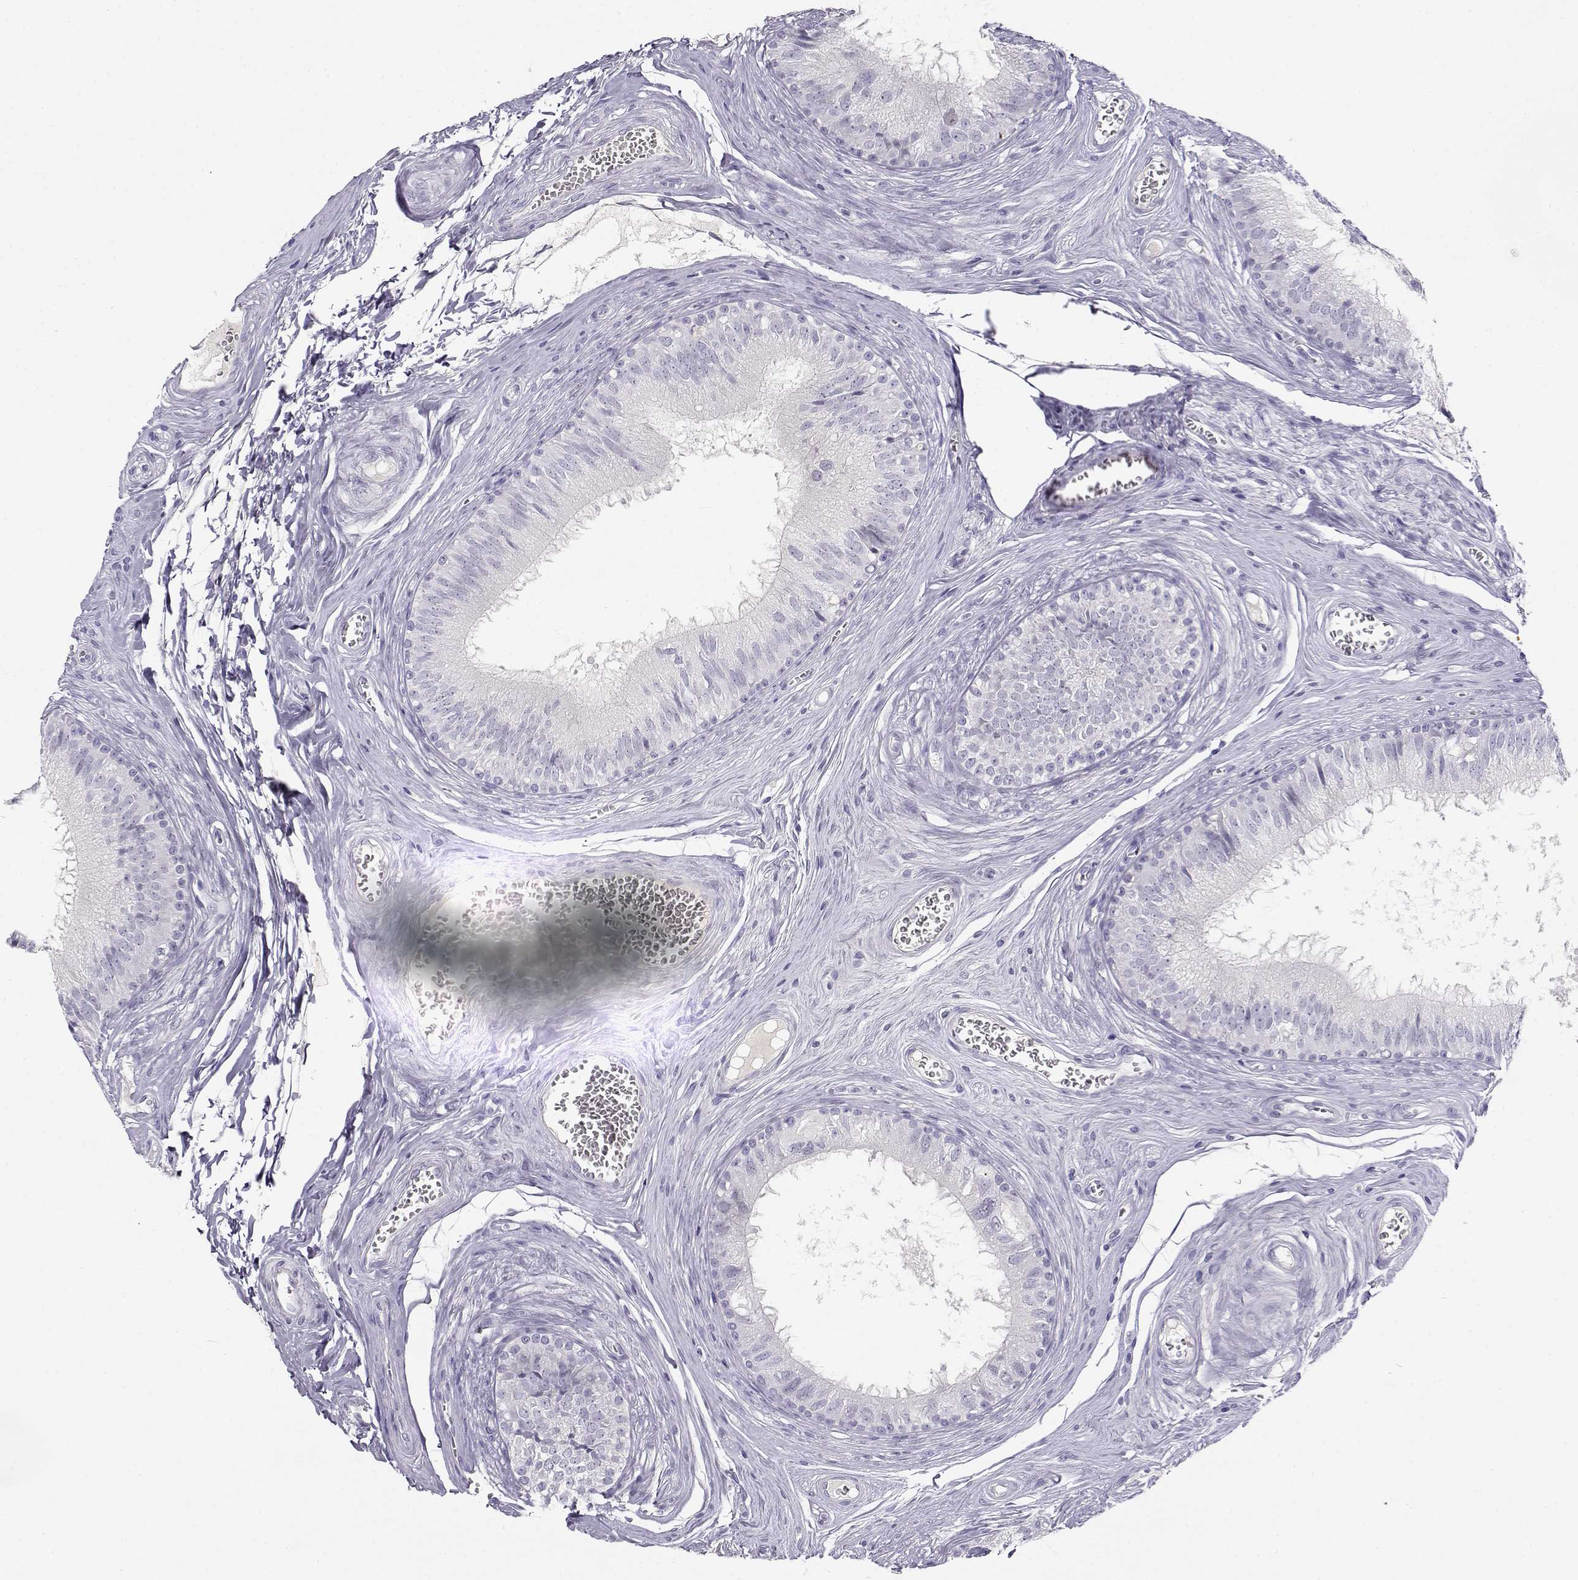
{"staining": {"intensity": "negative", "quantity": "none", "location": "none"}, "tissue": "epididymis", "cell_type": "Glandular cells", "image_type": "normal", "snomed": [{"axis": "morphology", "description": "Normal tissue, NOS"}, {"axis": "topography", "description": "Epididymis"}], "caption": "An immunohistochemistry histopathology image of unremarkable epididymis is shown. There is no staining in glandular cells of epididymis. The staining was performed using DAB (3,3'-diaminobenzidine) to visualize the protein expression in brown, while the nuclei were stained in blue with hematoxylin (Magnification: 20x).", "gene": "OPN5", "patient": {"sex": "male", "age": 37}}